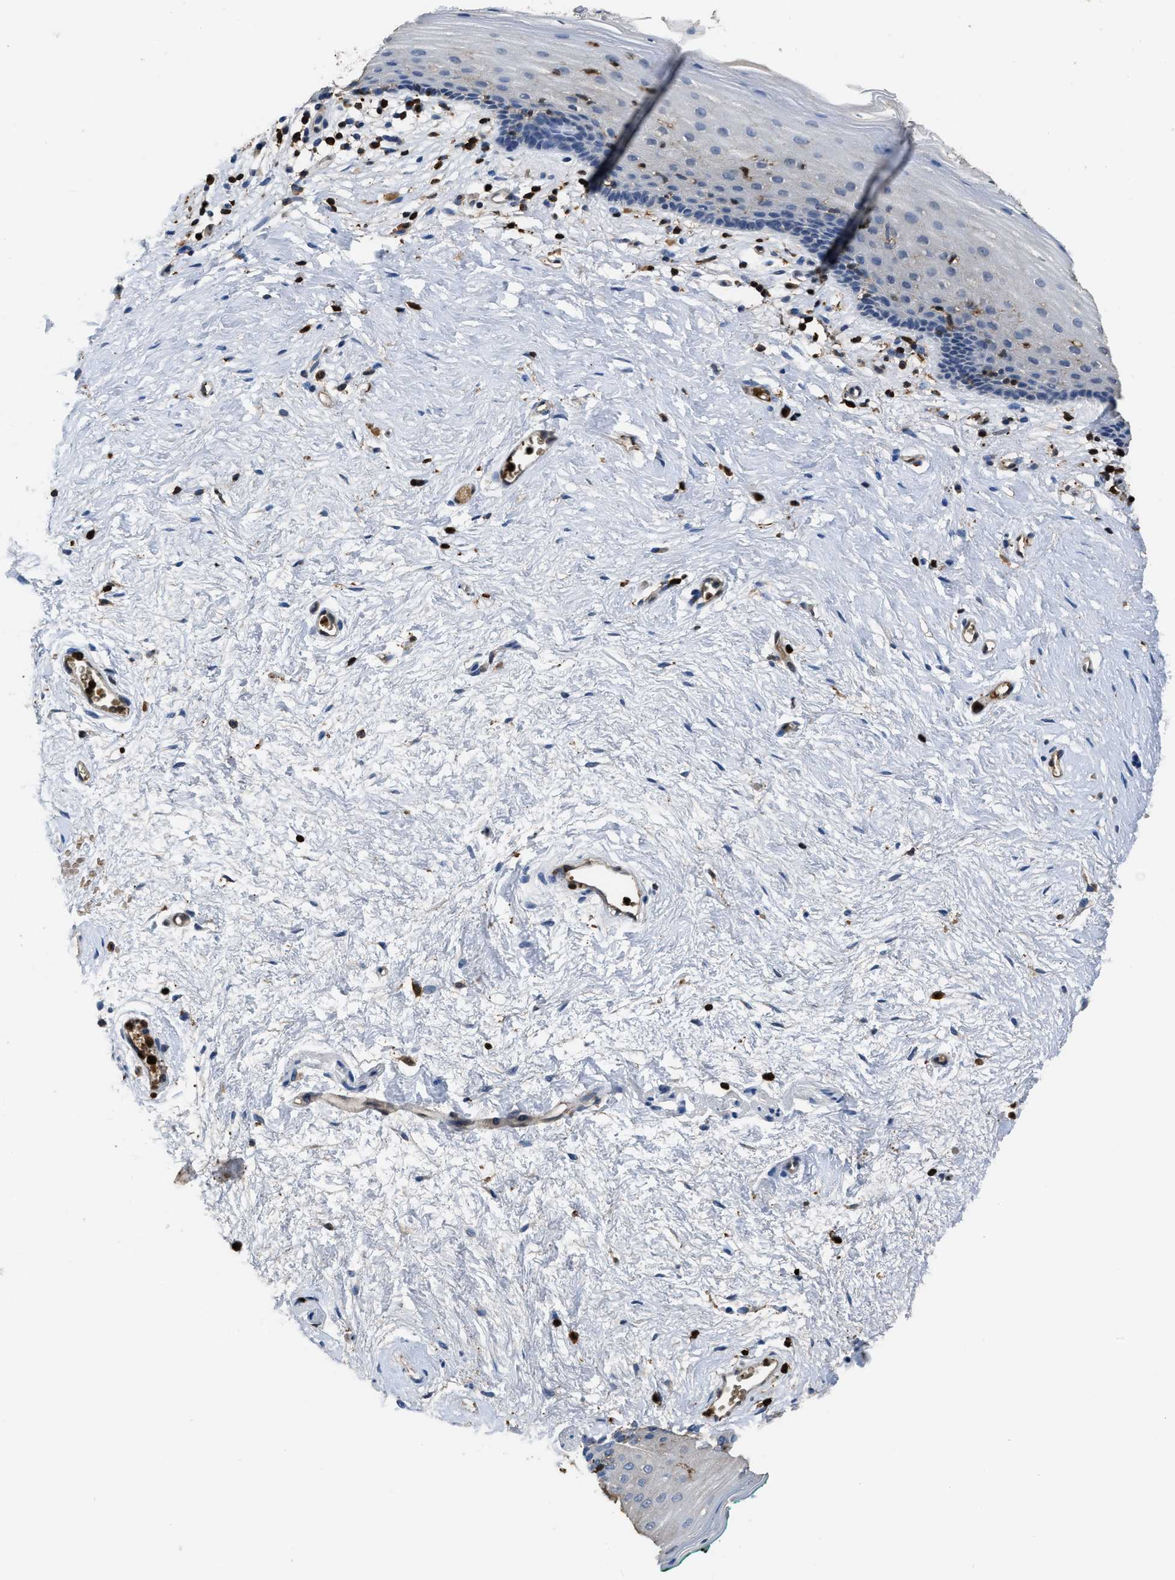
{"staining": {"intensity": "negative", "quantity": "none", "location": "none"}, "tissue": "vagina", "cell_type": "Squamous epithelial cells", "image_type": "normal", "snomed": [{"axis": "morphology", "description": "Normal tissue, NOS"}, {"axis": "topography", "description": "Vagina"}], "caption": "The image exhibits no staining of squamous epithelial cells in normal vagina.", "gene": "ARHGDIB", "patient": {"sex": "female", "age": 44}}